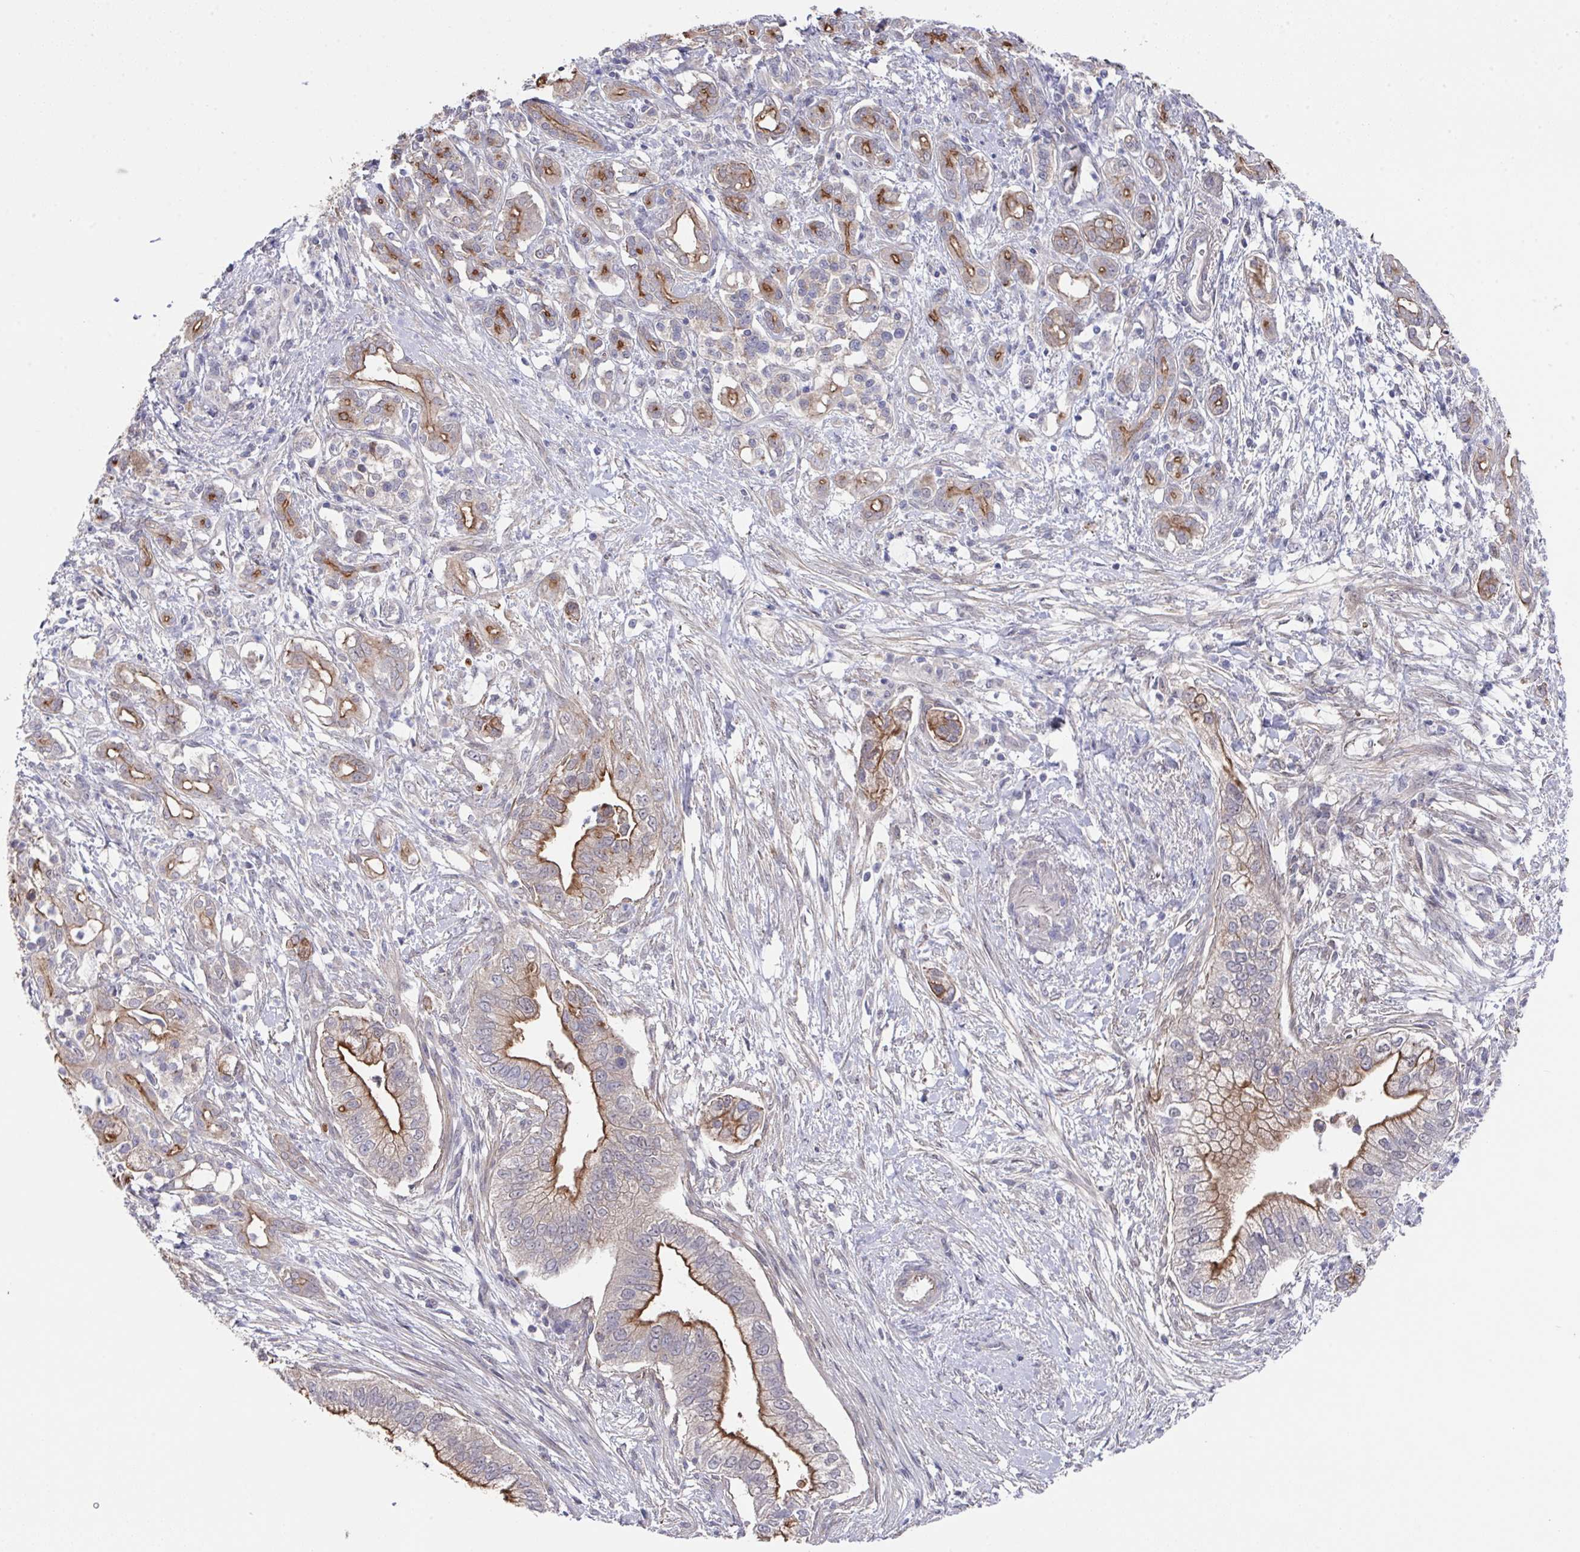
{"staining": {"intensity": "strong", "quantity": "25%-75%", "location": "cytoplasmic/membranous"}, "tissue": "pancreatic cancer", "cell_type": "Tumor cells", "image_type": "cancer", "snomed": [{"axis": "morphology", "description": "Adenocarcinoma, NOS"}, {"axis": "topography", "description": "Pancreas"}], "caption": "Pancreatic cancer stained for a protein demonstrates strong cytoplasmic/membranous positivity in tumor cells.", "gene": "PRR5", "patient": {"sex": "male", "age": 70}}